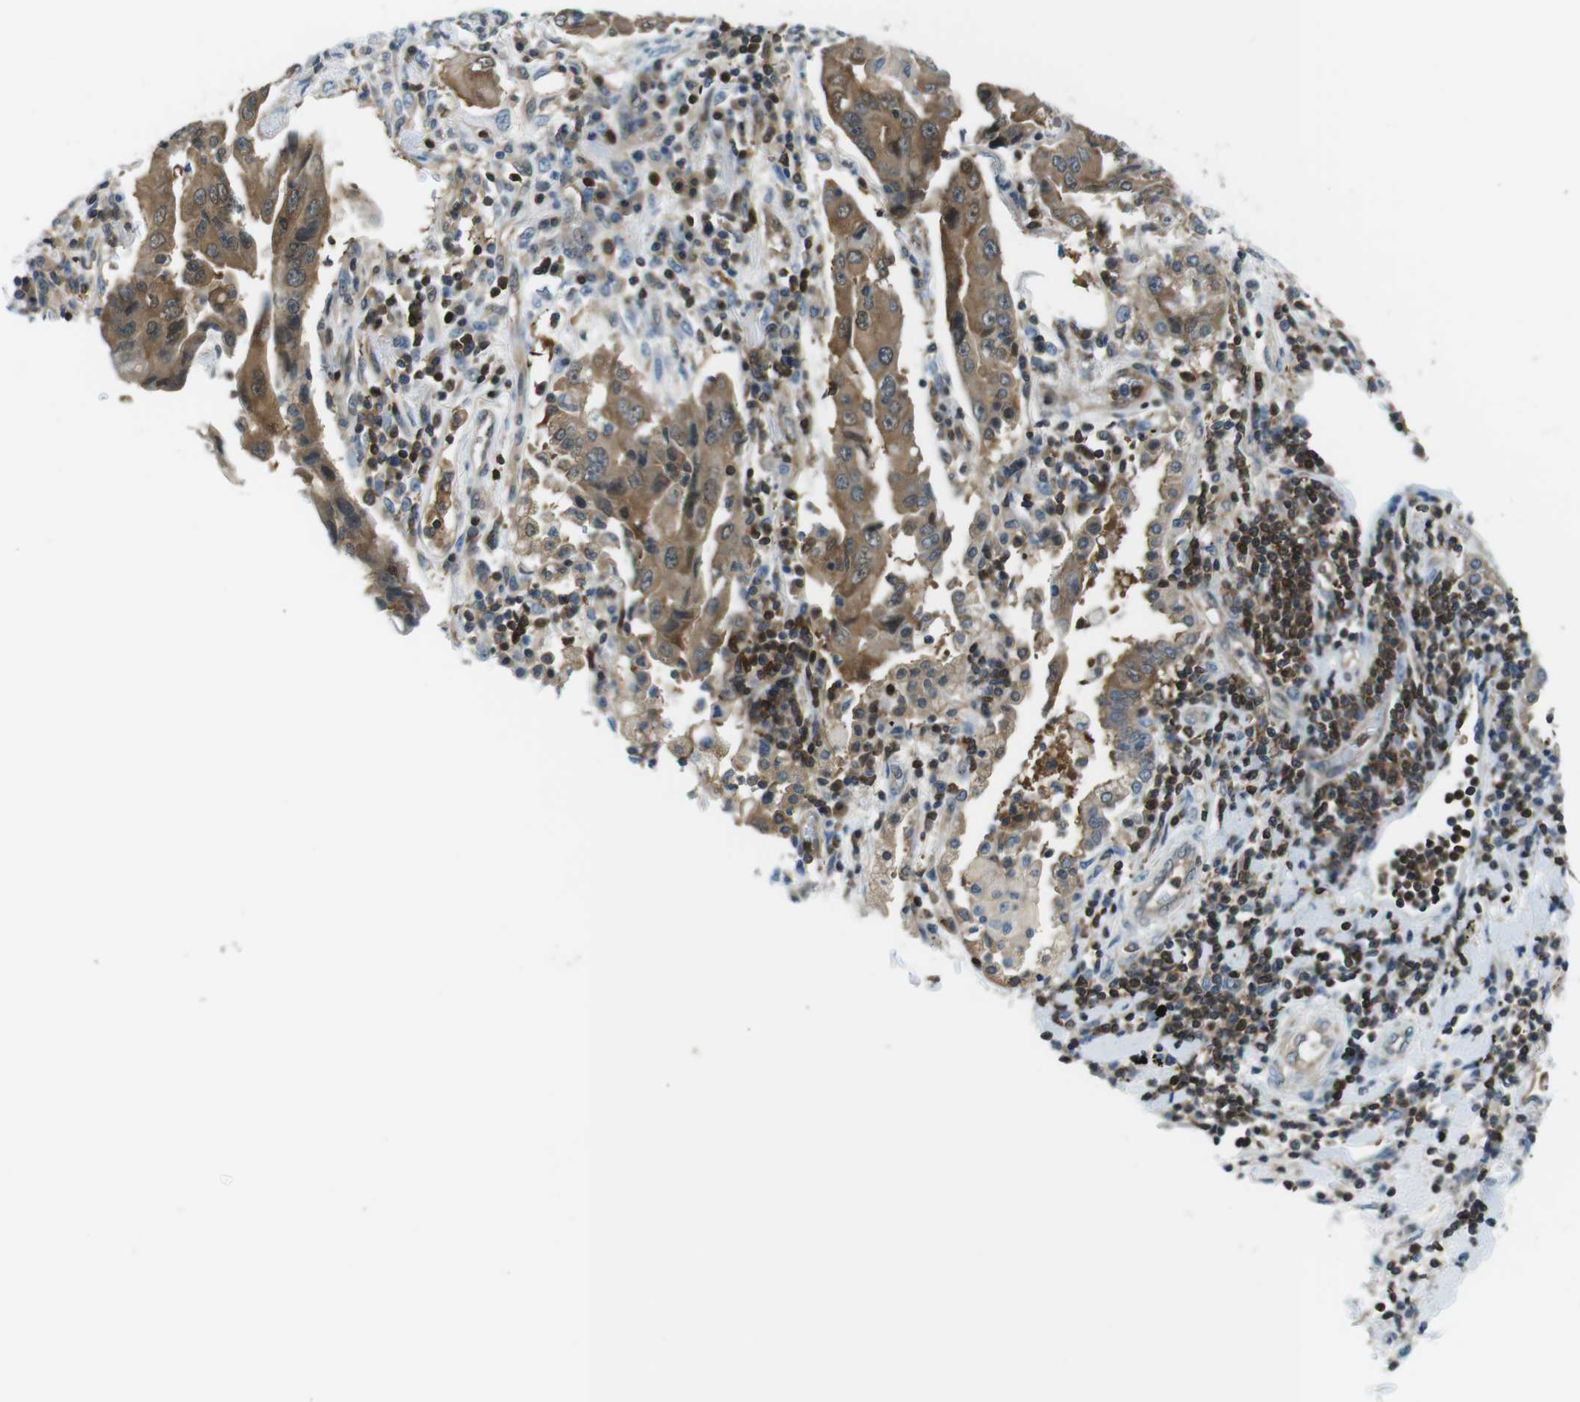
{"staining": {"intensity": "moderate", "quantity": ">75%", "location": "cytoplasmic/membranous"}, "tissue": "lung cancer", "cell_type": "Tumor cells", "image_type": "cancer", "snomed": [{"axis": "morphology", "description": "Adenocarcinoma, NOS"}, {"axis": "topography", "description": "Lung"}], "caption": "Protein staining by IHC displays moderate cytoplasmic/membranous staining in about >75% of tumor cells in adenocarcinoma (lung). Nuclei are stained in blue.", "gene": "TES", "patient": {"sex": "female", "age": 65}}